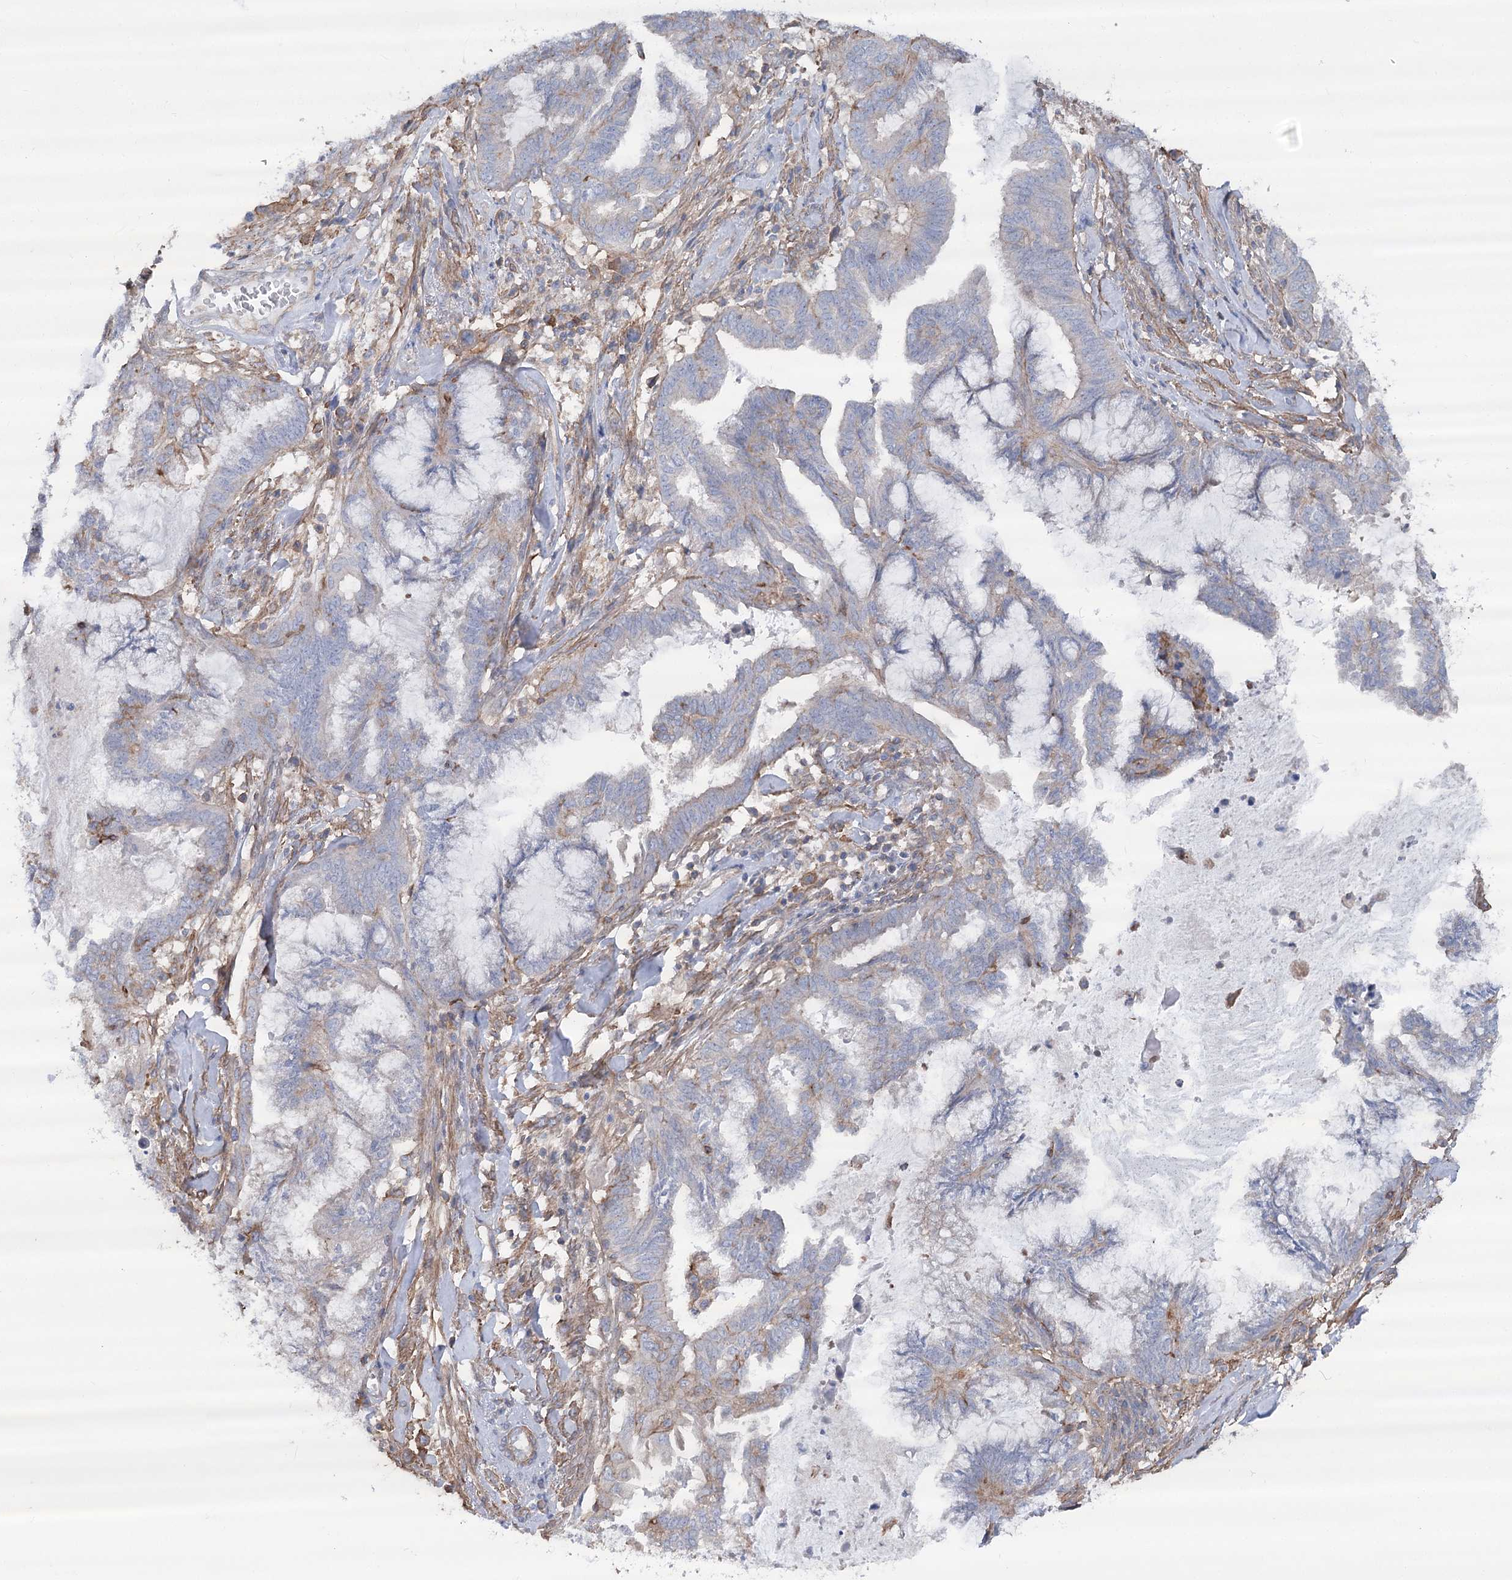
{"staining": {"intensity": "negative", "quantity": "none", "location": "none"}, "tissue": "endometrial cancer", "cell_type": "Tumor cells", "image_type": "cancer", "snomed": [{"axis": "morphology", "description": "Adenocarcinoma, NOS"}, {"axis": "topography", "description": "Endometrium"}], "caption": "Immunohistochemistry photomicrograph of neoplastic tissue: endometrial adenocarcinoma stained with DAB shows no significant protein staining in tumor cells. Brightfield microscopy of IHC stained with DAB (brown) and hematoxylin (blue), captured at high magnification.", "gene": "LARP1B", "patient": {"sex": "female", "age": 86}}